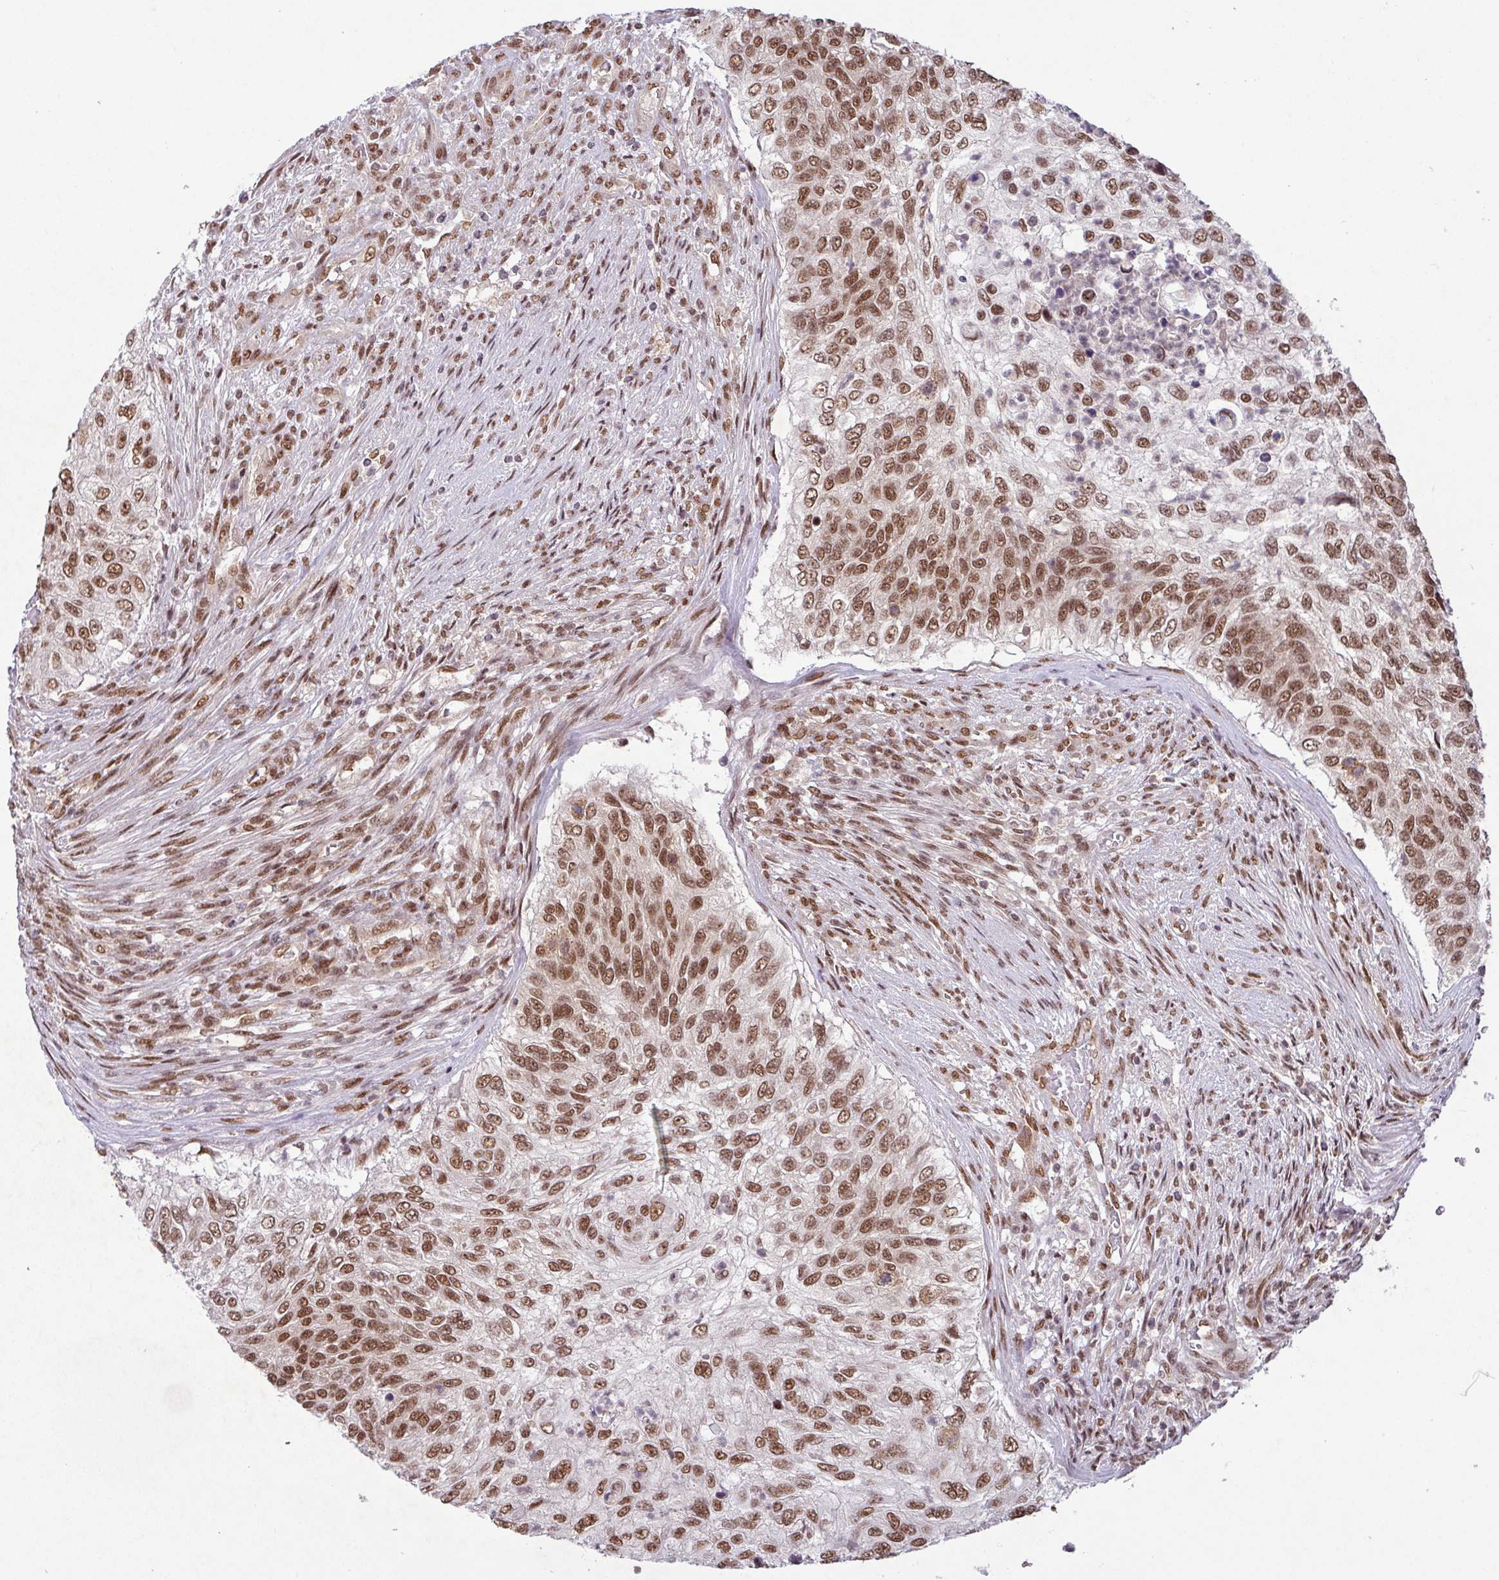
{"staining": {"intensity": "moderate", "quantity": ">75%", "location": "nuclear"}, "tissue": "urothelial cancer", "cell_type": "Tumor cells", "image_type": "cancer", "snomed": [{"axis": "morphology", "description": "Urothelial carcinoma, High grade"}, {"axis": "topography", "description": "Urinary bladder"}], "caption": "Urothelial cancer stained for a protein demonstrates moderate nuclear positivity in tumor cells. (brown staining indicates protein expression, while blue staining denotes nuclei).", "gene": "SRSF2", "patient": {"sex": "female", "age": 60}}